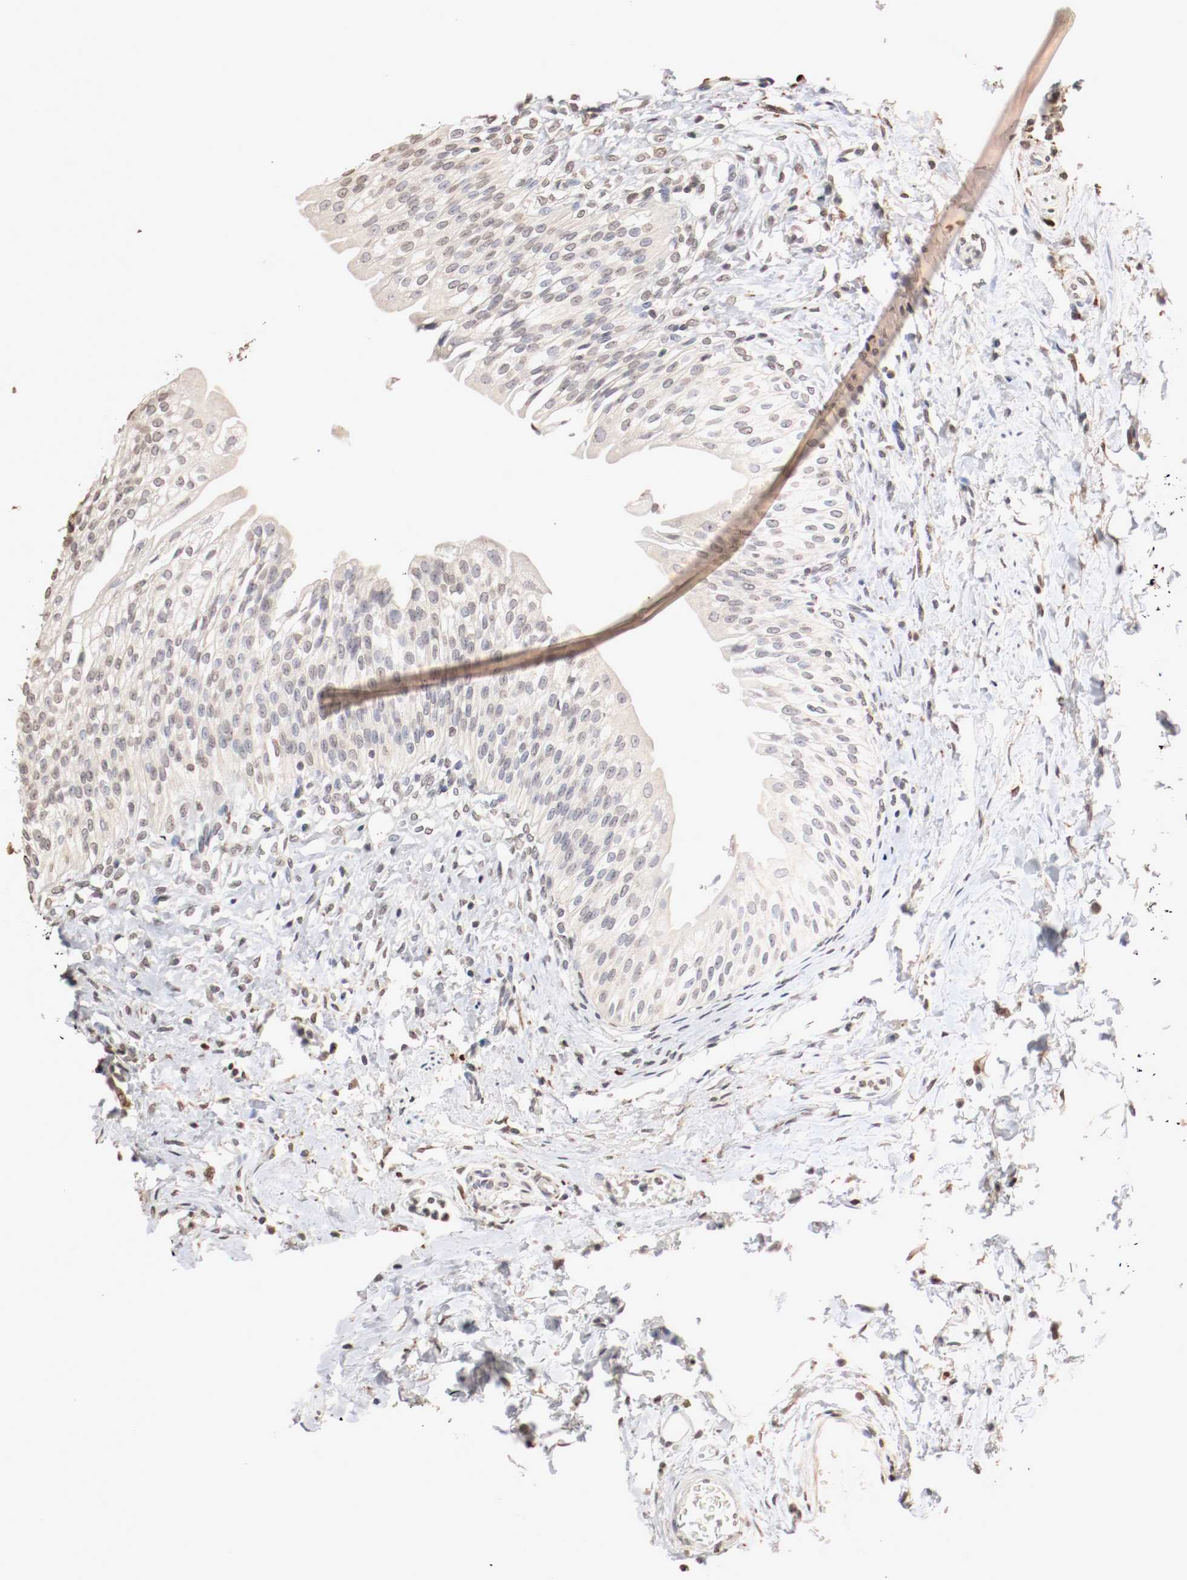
{"staining": {"intensity": "weak", "quantity": ">75%", "location": "cytoplasmic/membranous,nuclear"}, "tissue": "urinary bladder", "cell_type": "Urothelial cells", "image_type": "normal", "snomed": [{"axis": "morphology", "description": "Normal tissue, NOS"}, {"axis": "topography", "description": "Urinary bladder"}], "caption": "Immunohistochemistry of normal urinary bladder shows low levels of weak cytoplasmic/membranous,nuclear positivity in approximately >75% of urothelial cells.", "gene": "WASL", "patient": {"sex": "female", "age": 80}}